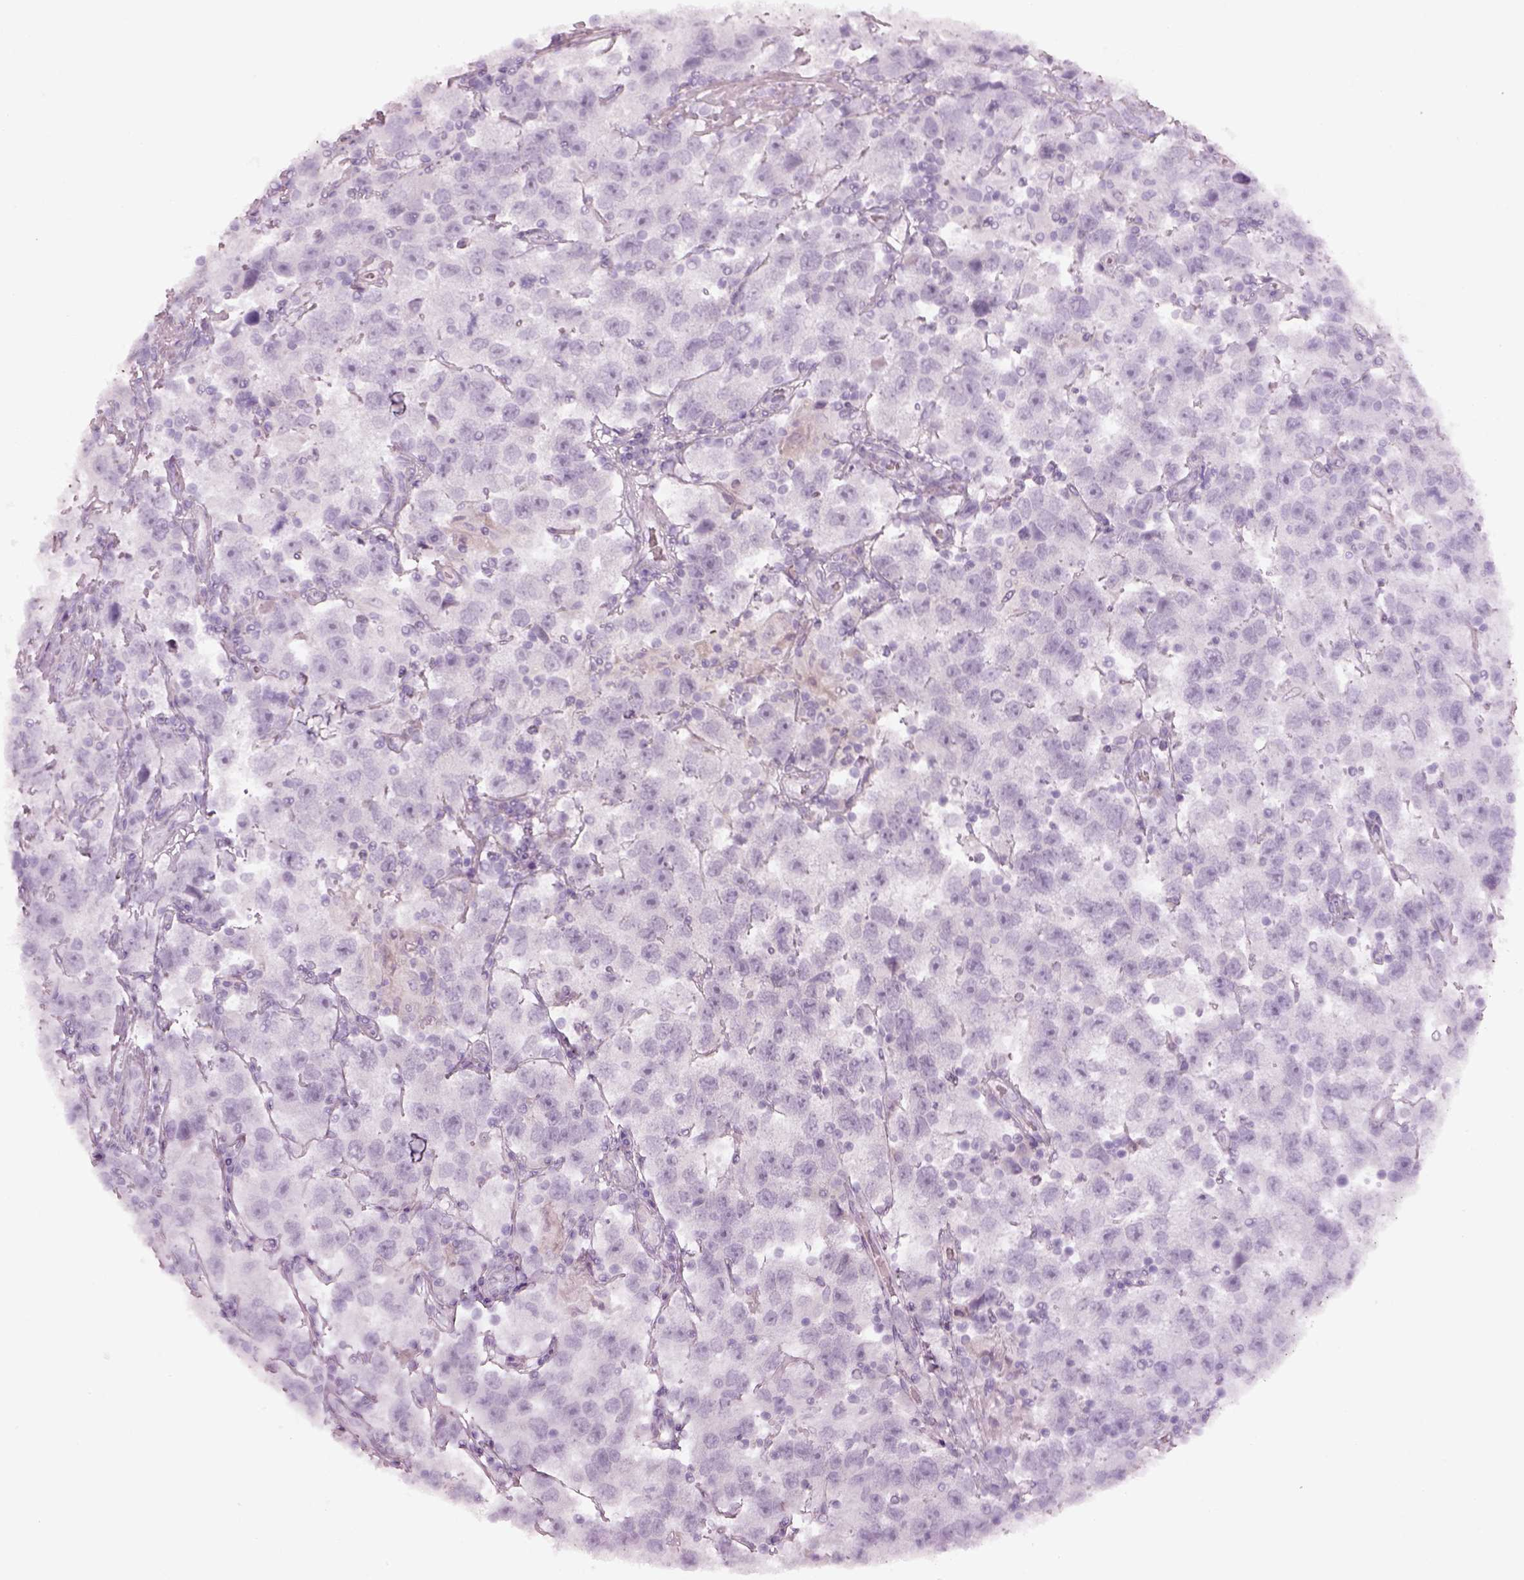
{"staining": {"intensity": "negative", "quantity": "none", "location": "none"}, "tissue": "testis cancer", "cell_type": "Tumor cells", "image_type": "cancer", "snomed": [{"axis": "morphology", "description": "Seminoma, NOS"}, {"axis": "topography", "description": "Testis"}], "caption": "Testis seminoma was stained to show a protein in brown. There is no significant positivity in tumor cells. (DAB (3,3'-diaminobenzidine) immunohistochemistry with hematoxylin counter stain).", "gene": "SPATA6L", "patient": {"sex": "male", "age": 26}}